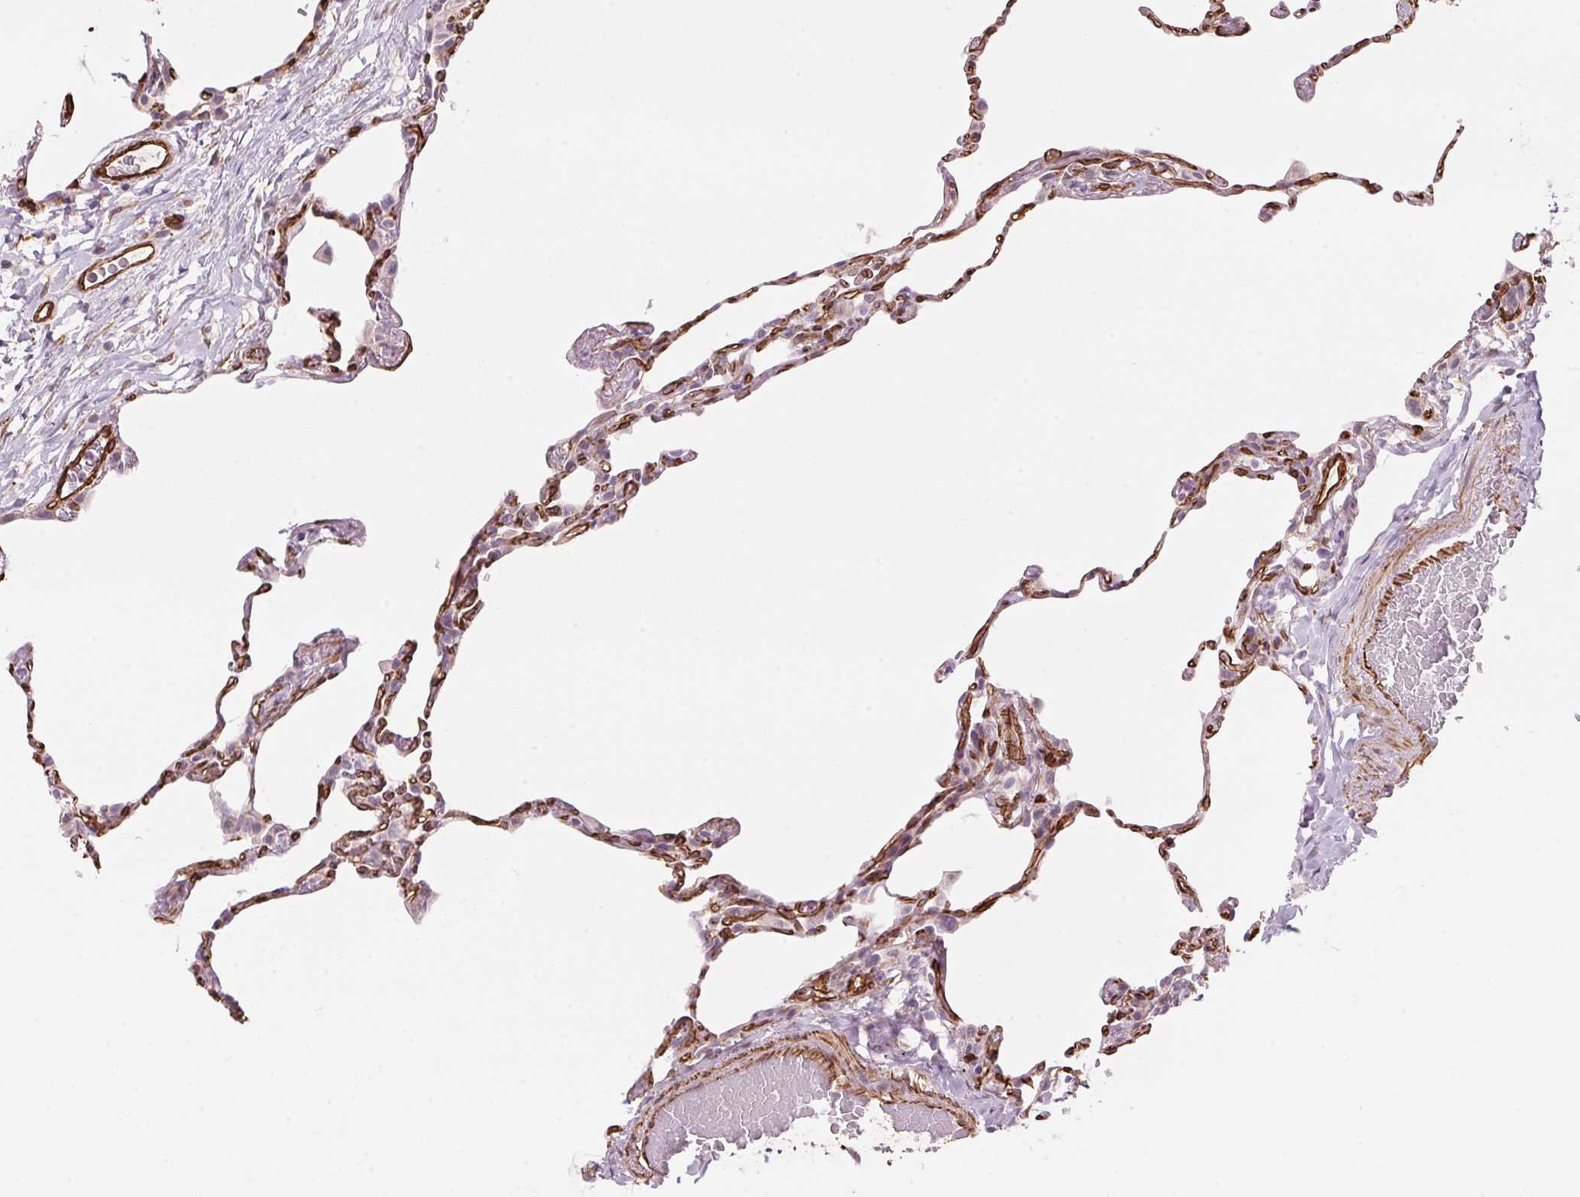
{"staining": {"intensity": "moderate", "quantity": "<25%", "location": "cytoplasmic/membranous"}, "tissue": "lung", "cell_type": "Alveolar cells", "image_type": "normal", "snomed": [{"axis": "morphology", "description": "Normal tissue, NOS"}, {"axis": "topography", "description": "Lung"}], "caption": "Unremarkable lung exhibits moderate cytoplasmic/membranous staining in approximately <25% of alveolar cells.", "gene": "CLPS", "patient": {"sex": "female", "age": 57}}